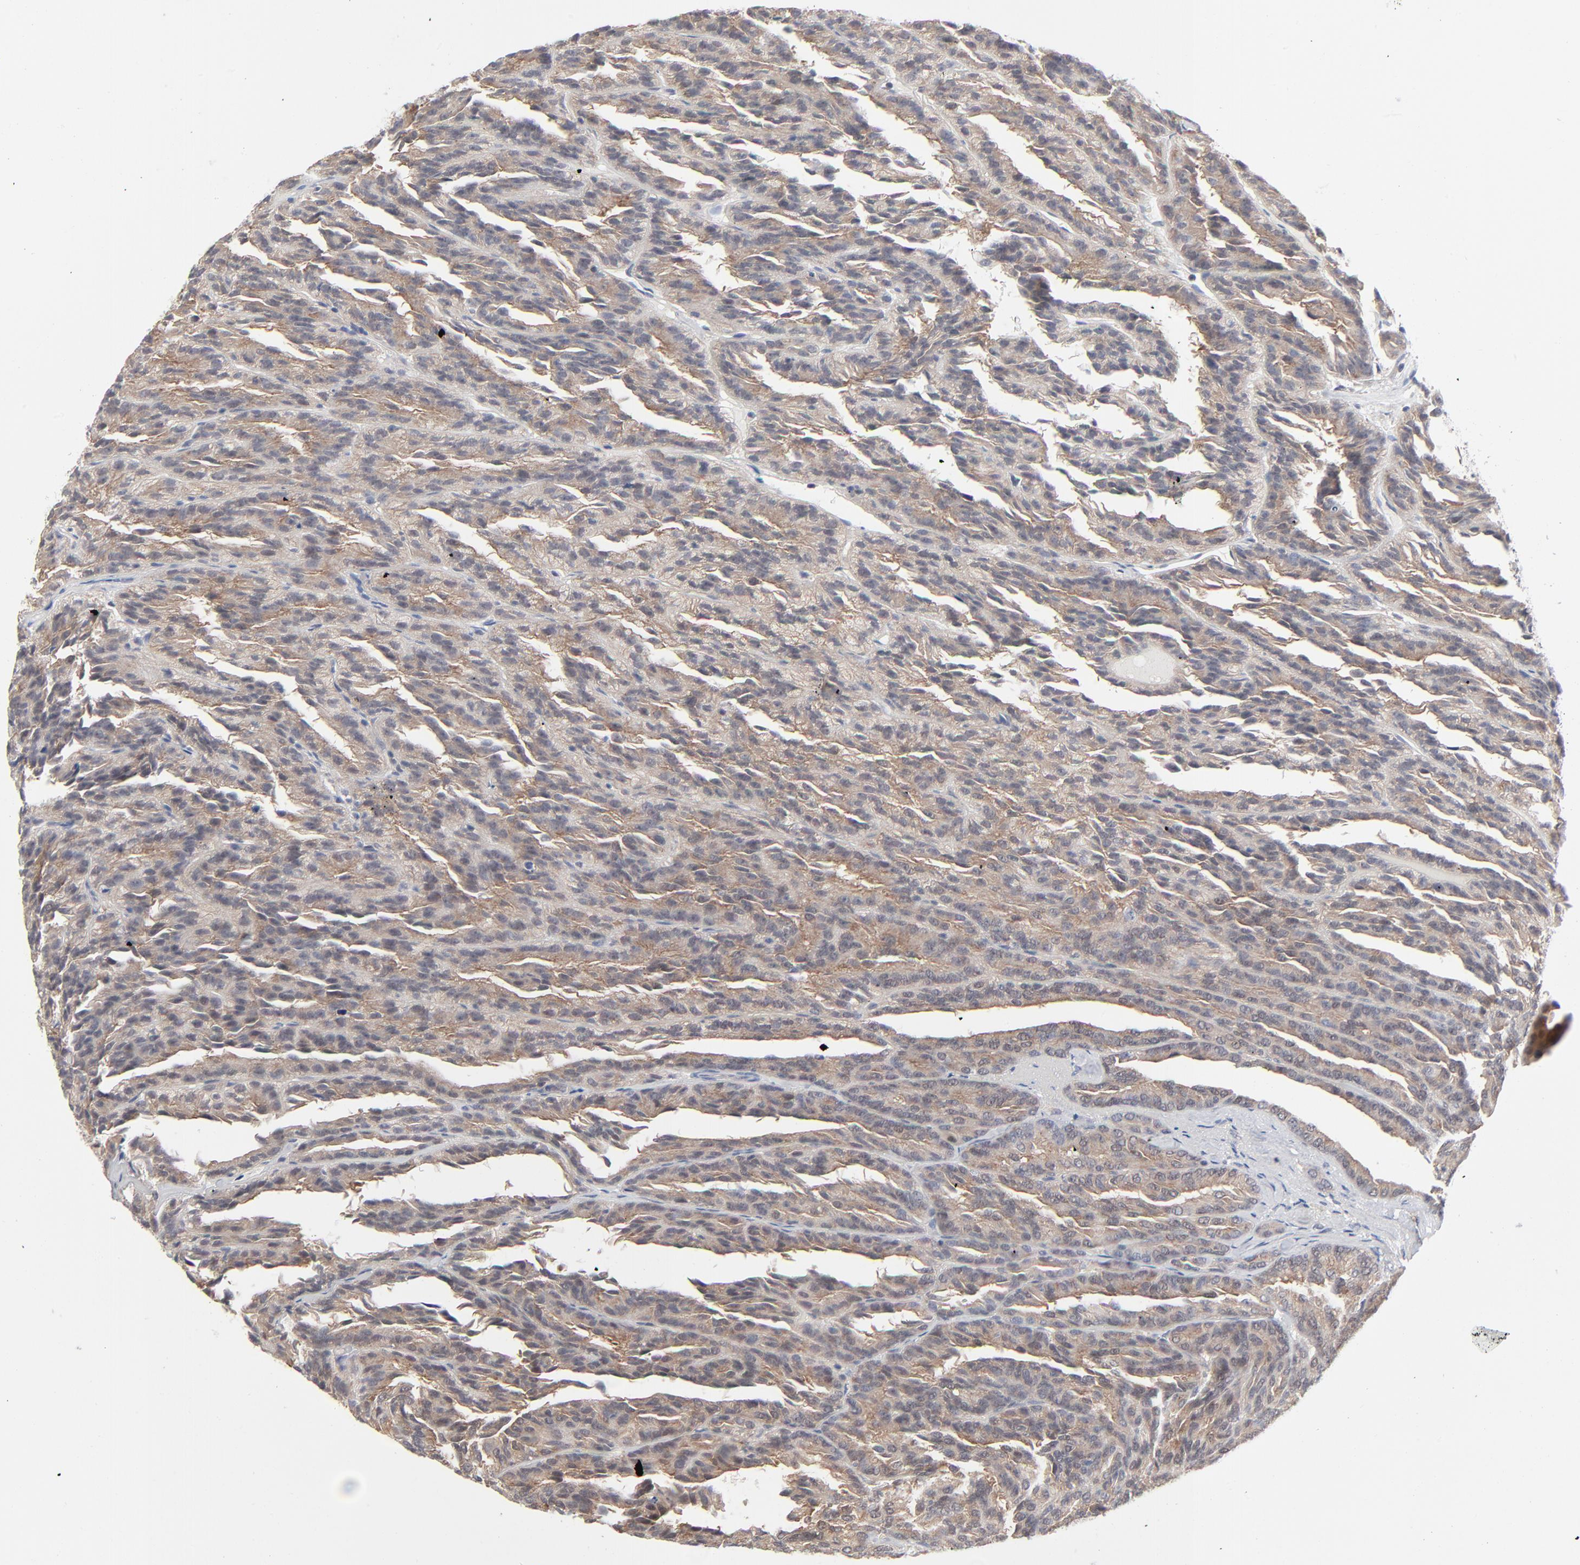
{"staining": {"intensity": "weak", "quantity": ">75%", "location": "cytoplasmic/membranous"}, "tissue": "renal cancer", "cell_type": "Tumor cells", "image_type": "cancer", "snomed": [{"axis": "morphology", "description": "Adenocarcinoma, NOS"}, {"axis": "topography", "description": "Kidney"}], "caption": "Renal cancer tissue shows weak cytoplasmic/membranous staining in about >75% of tumor cells", "gene": "RPS6KB1", "patient": {"sex": "male", "age": 46}}